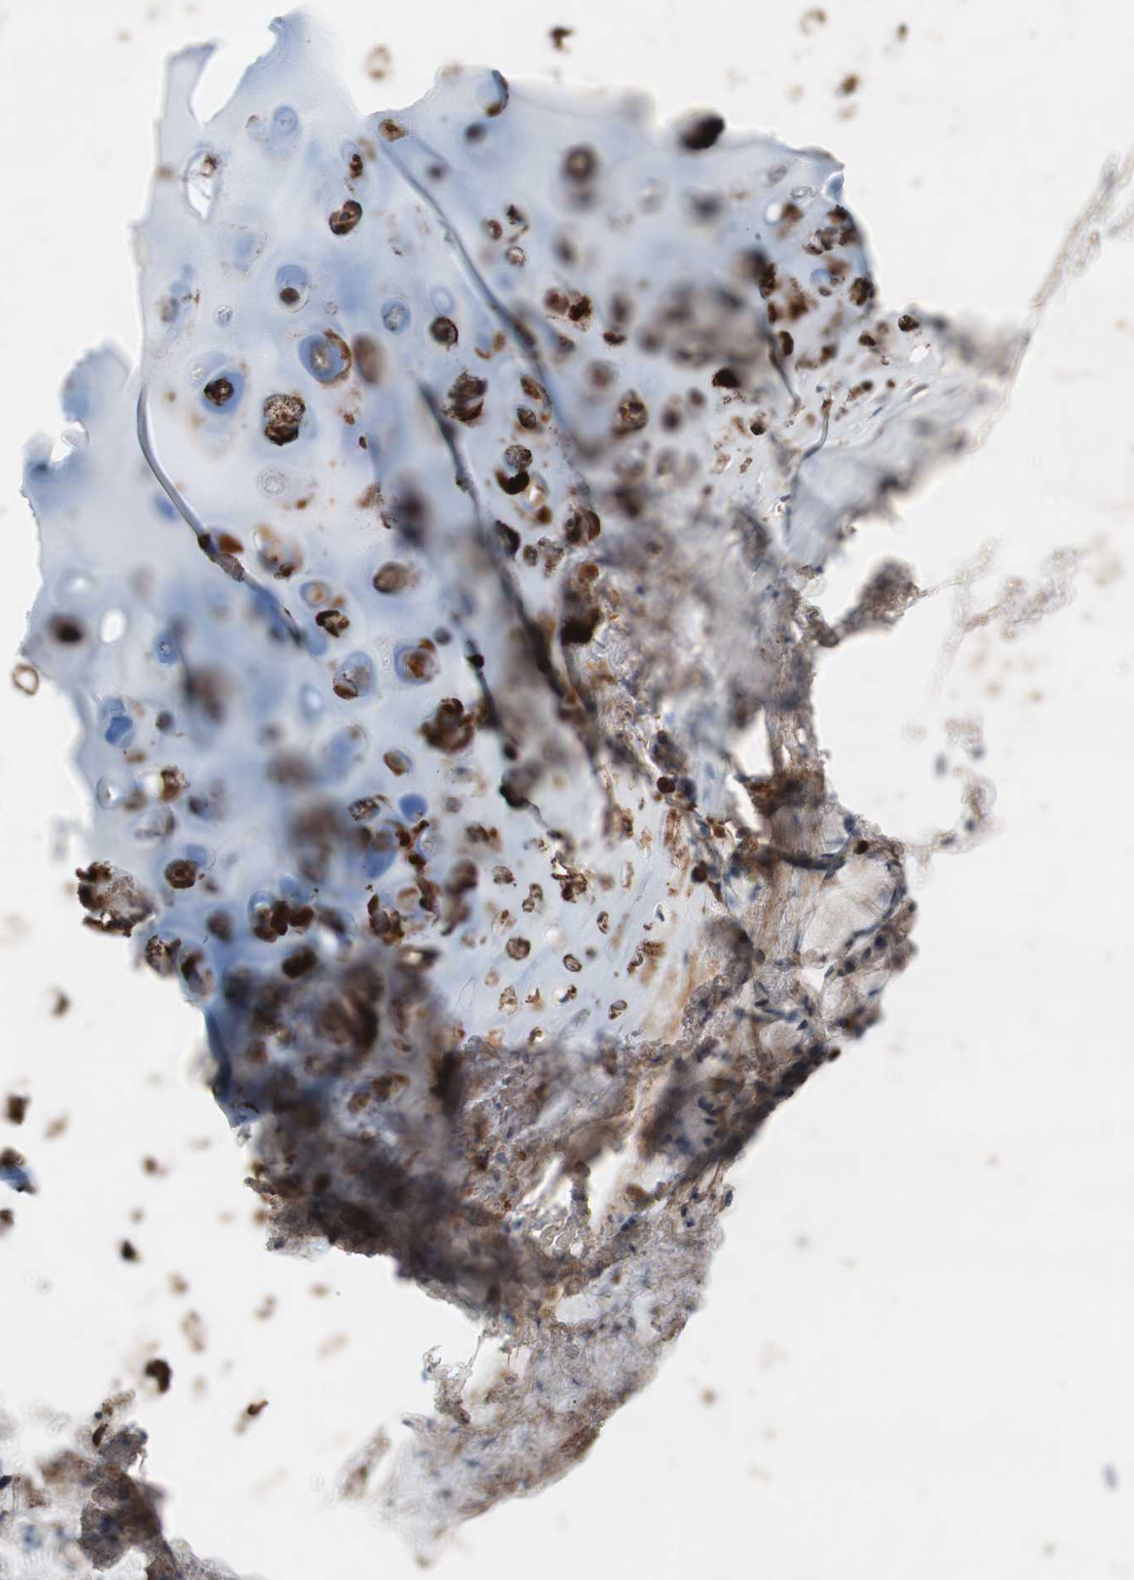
{"staining": {"intensity": "negative", "quantity": "none", "location": "none"}, "tissue": "adipose tissue", "cell_type": "Adipocytes", "image_type": "normal", "snomed": [{"axis": "morphology", "description": "Normal tissue, NOS"}, {"axis": "topography", "description": "Cartilage tissue"}, {"axis": "topography", "description": "Bronchus"}], "caption": "A micrograph of human adipose tissue is negative for staining in adipocytes. The staining is performed using DAB brown chromogen with nuclei counter-stained in using hematoxylin.", "gene": "GRB7", "patient": {"sex": "female", "age": 73}}